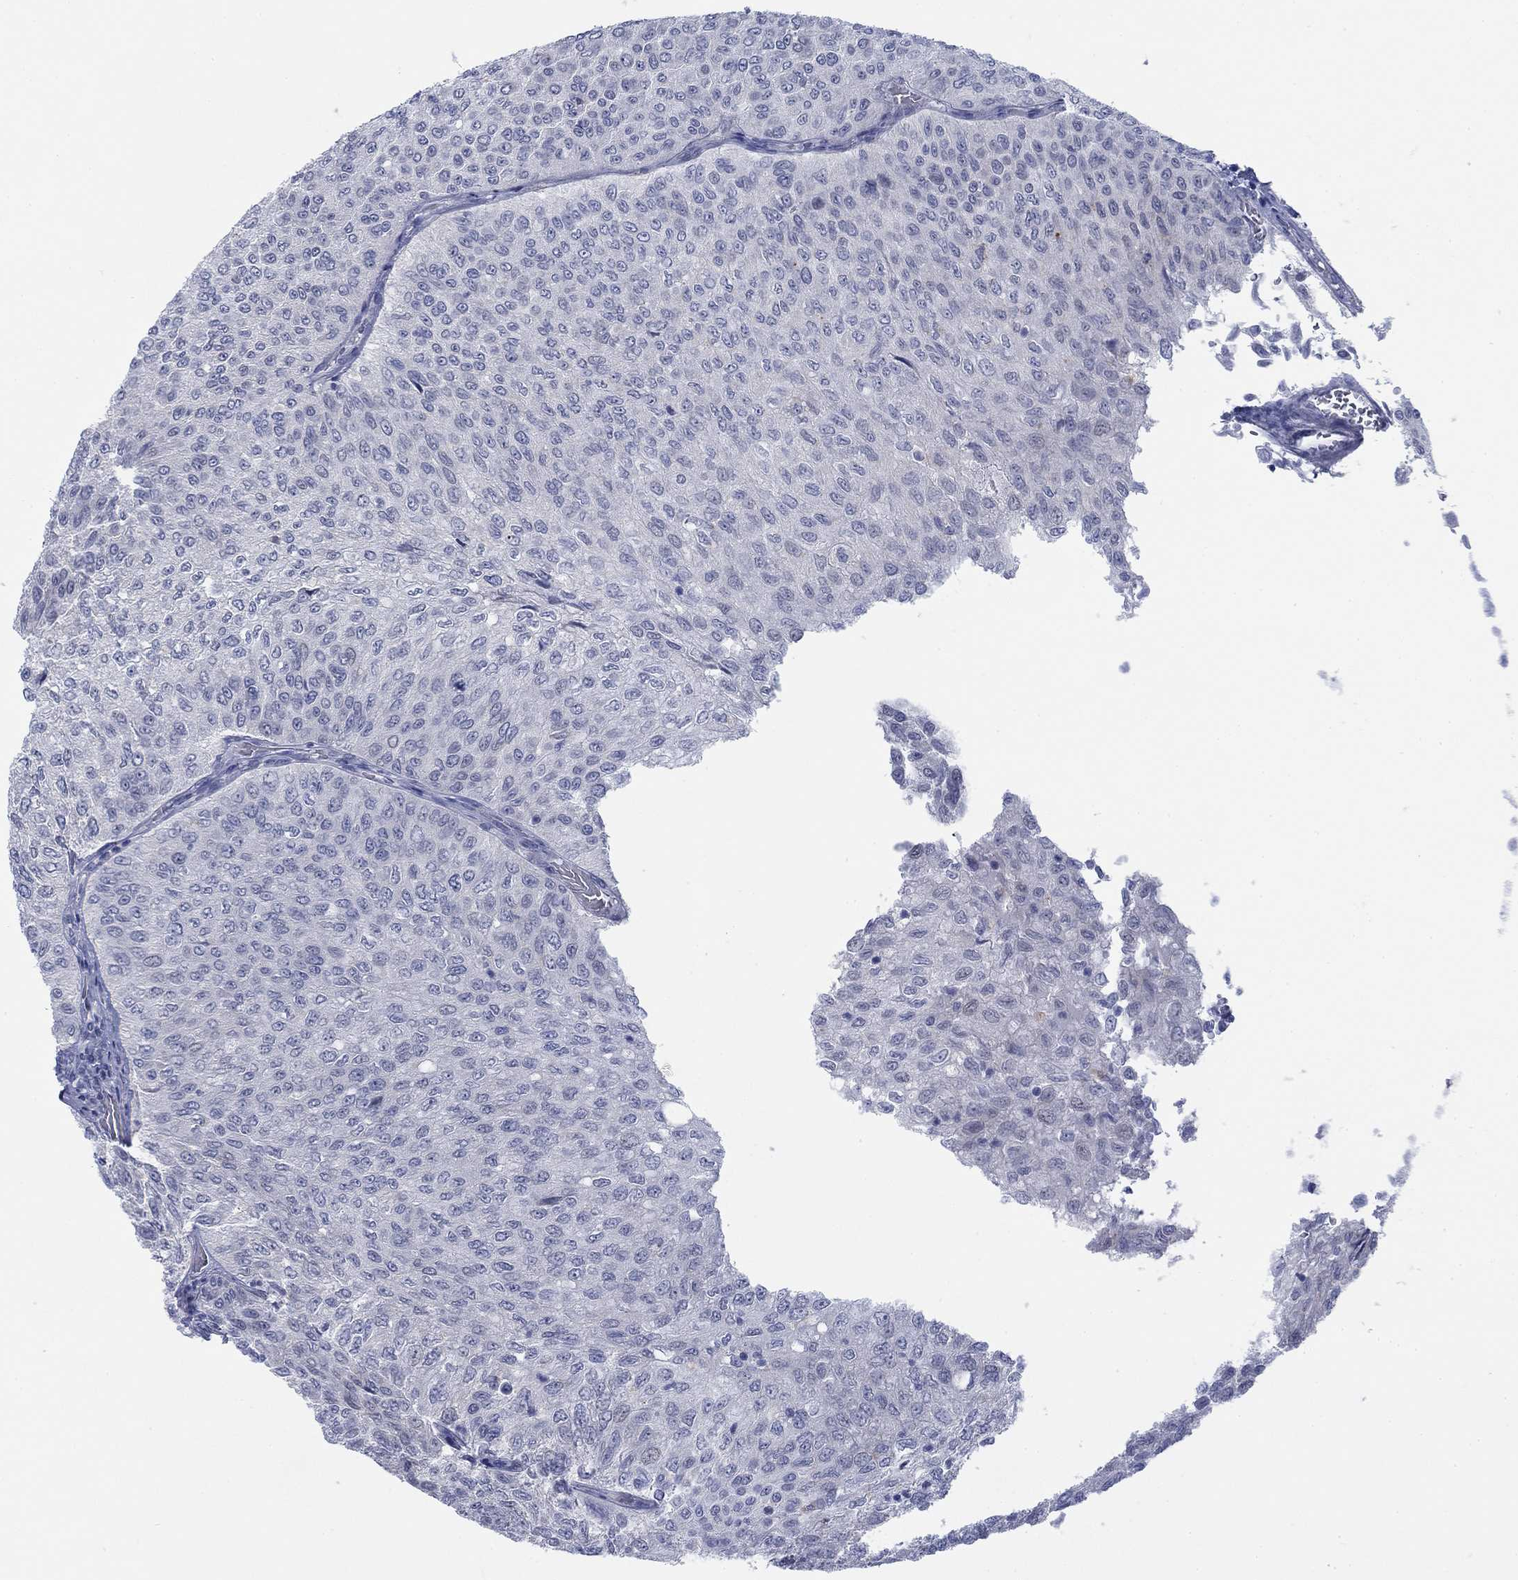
{"staining": {"intensity": "negative", "quantity": "none", "location": "none"}, "tissue": "urothelial cancer", "cell_type": "Tumor cells", "image_type": "cancer", "snomed": [{"axis": "morphology", "description": "Urothelial carcinoma, Low grade"}, {"axis": "topography", "description": "Urinary bladder"}], "caption": "Human low-grade urothelial carcinoma stained for a protein using IHC exhibits no expression in tumor cells.", "gene": "DNAL1", "patient": {"sex": "male", "age": 78}}